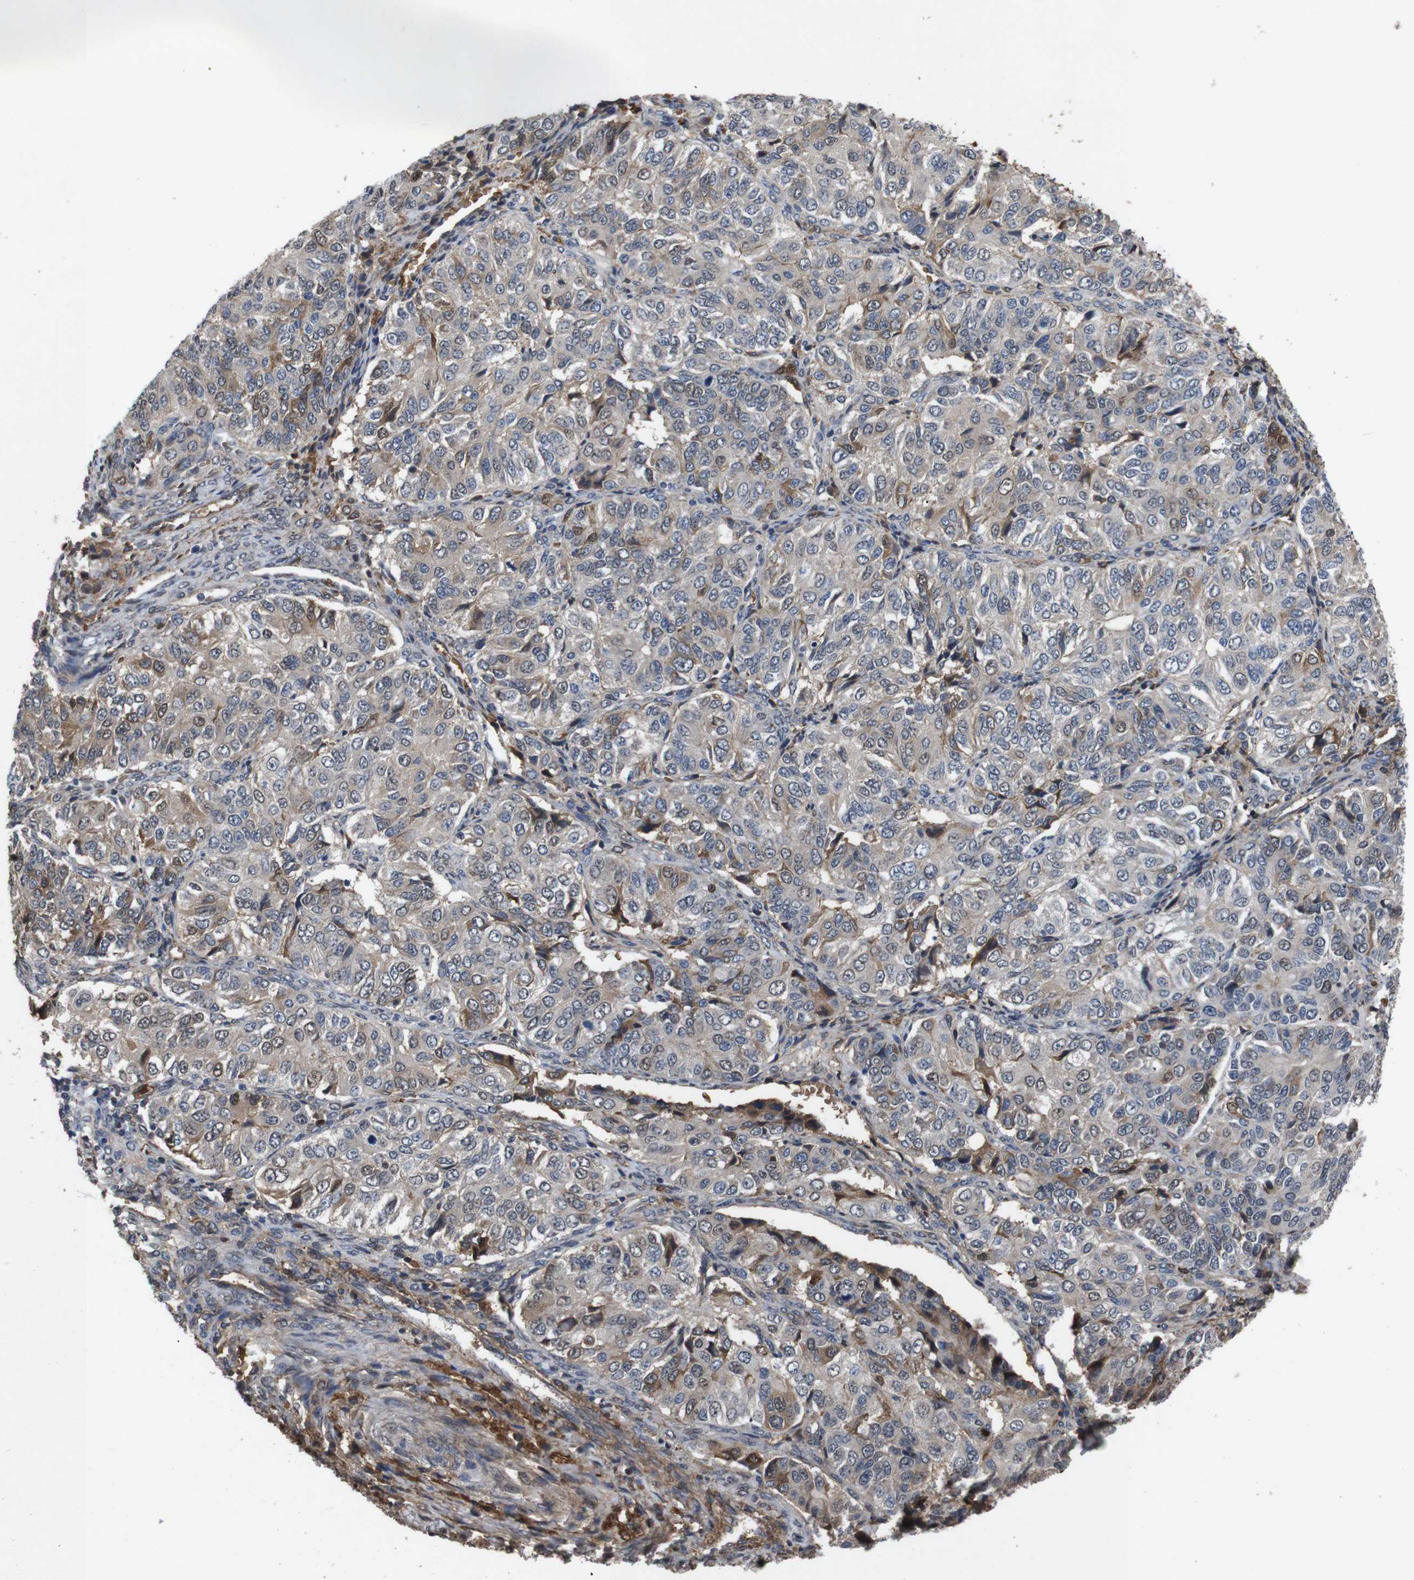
{"staining": {"intensity": "moderate", "quantity": "25%-75%", "location": "cytoplasmic/membranous"}, "tissue": "ovarian cancer", "cell_type": "Tumor cells", "image_type": "cancer", "snomed": [{"axis": "morphology", "description": "Carcinoma, endometroid"}, {"axis": "topography", "description": "Ovary"}], "caption": "Moderate cytoplasmic/membranous expression is seen in approximately 25%-75% of tumor cells in ovarian cancer.", "gene": "SPTB", "patient": {"sex": "female", "age": 51}}